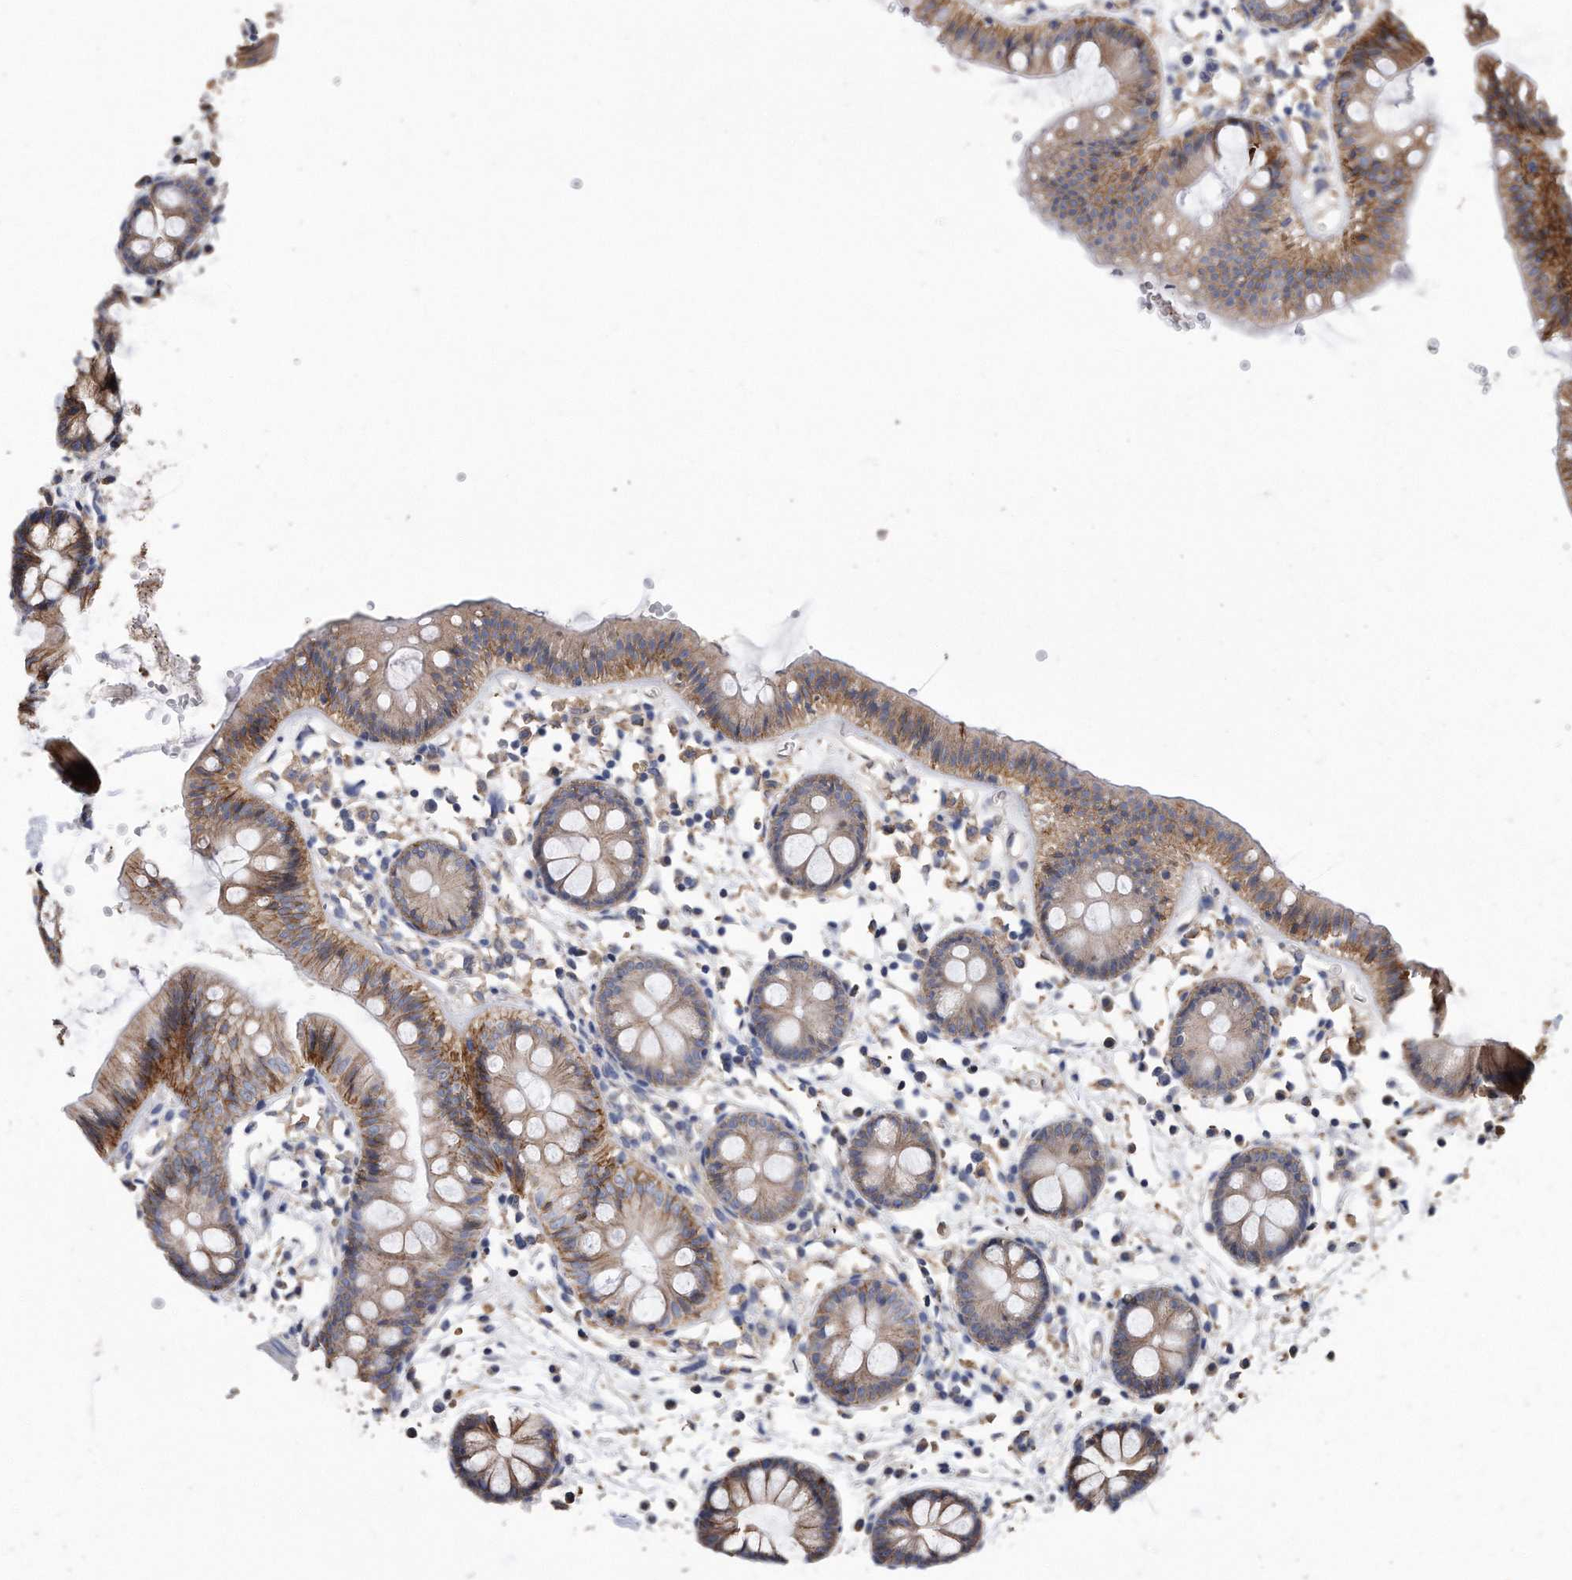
{"staining": {"intensity": "negative", "quantity": "none", "location": "none"}, "tissue": "colon", "cell_type": "Endothelial cells", "image_type": "normal", "snomed": [{"axis": "morphology", "description": "Normal tissue, NOS"}, {"axis": "topography", "description": "Colon"}], "caption": "The histopathology image displays no significant expression in endothelial cells of colon.", "gene": "CDCP1", "patient": {"sex": "male", "age": 56}}